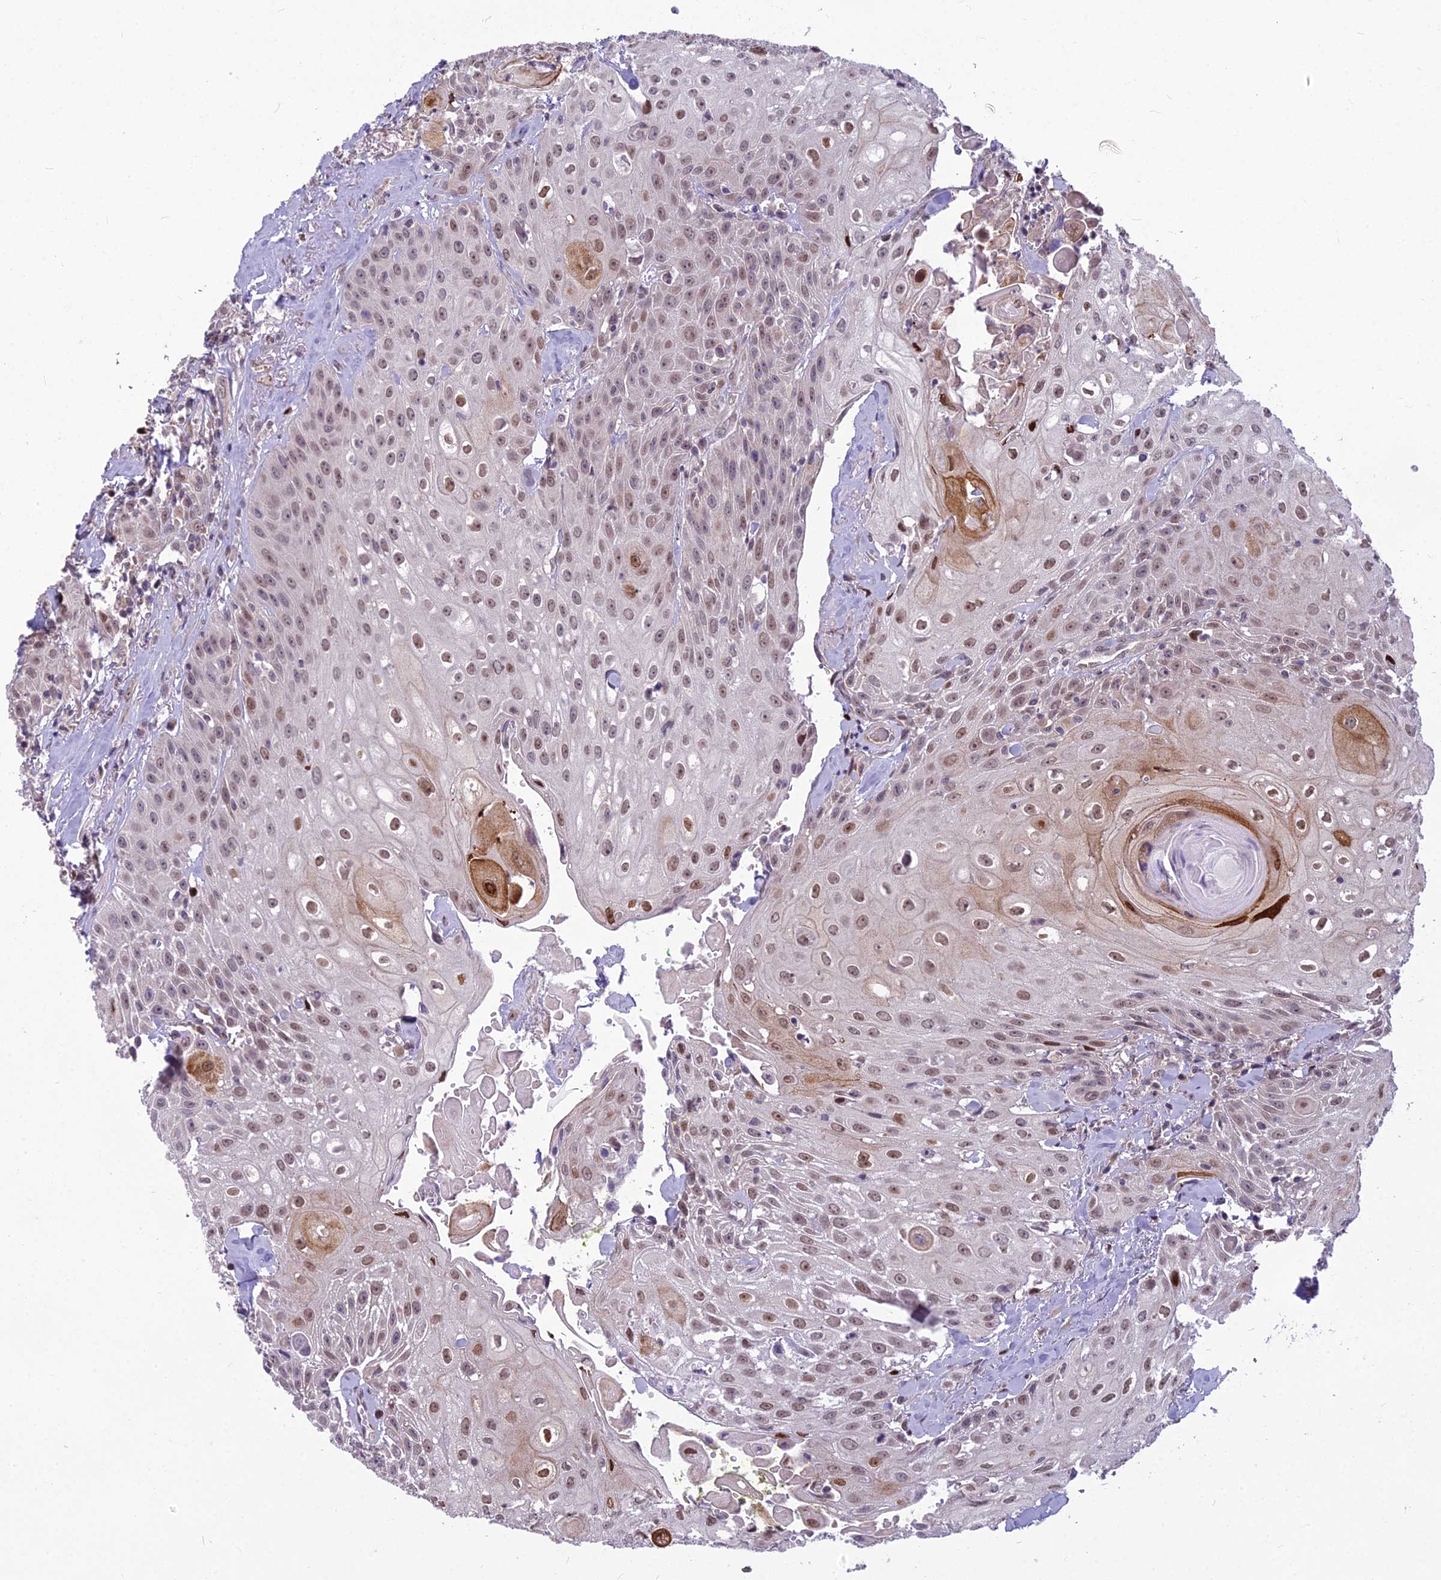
{"staining": {"intensity": "moderate", "quantity": ">75%", "location": "nuclear"}, "tissue": "head and neck cancer", "cell_type": "Tumor cells", "image_type": "cancer", "snomed": [{"axis": "morphology", "description": "Squamous cell carcinoma, NOS"}, {"axis": "topography", "description": "Oral tissue"}, {"axis": "topography", "description": "Head-Neck"}], "caption": "Immunohistochemistry (DAB) staining of head and neck cancer (squamous cell carcinoma) demonstrates moderate nuclear protein expression in about >75% of tumor cells.", "gene": "AP1M1", "patient": {"sex": "female", "age": 82}}